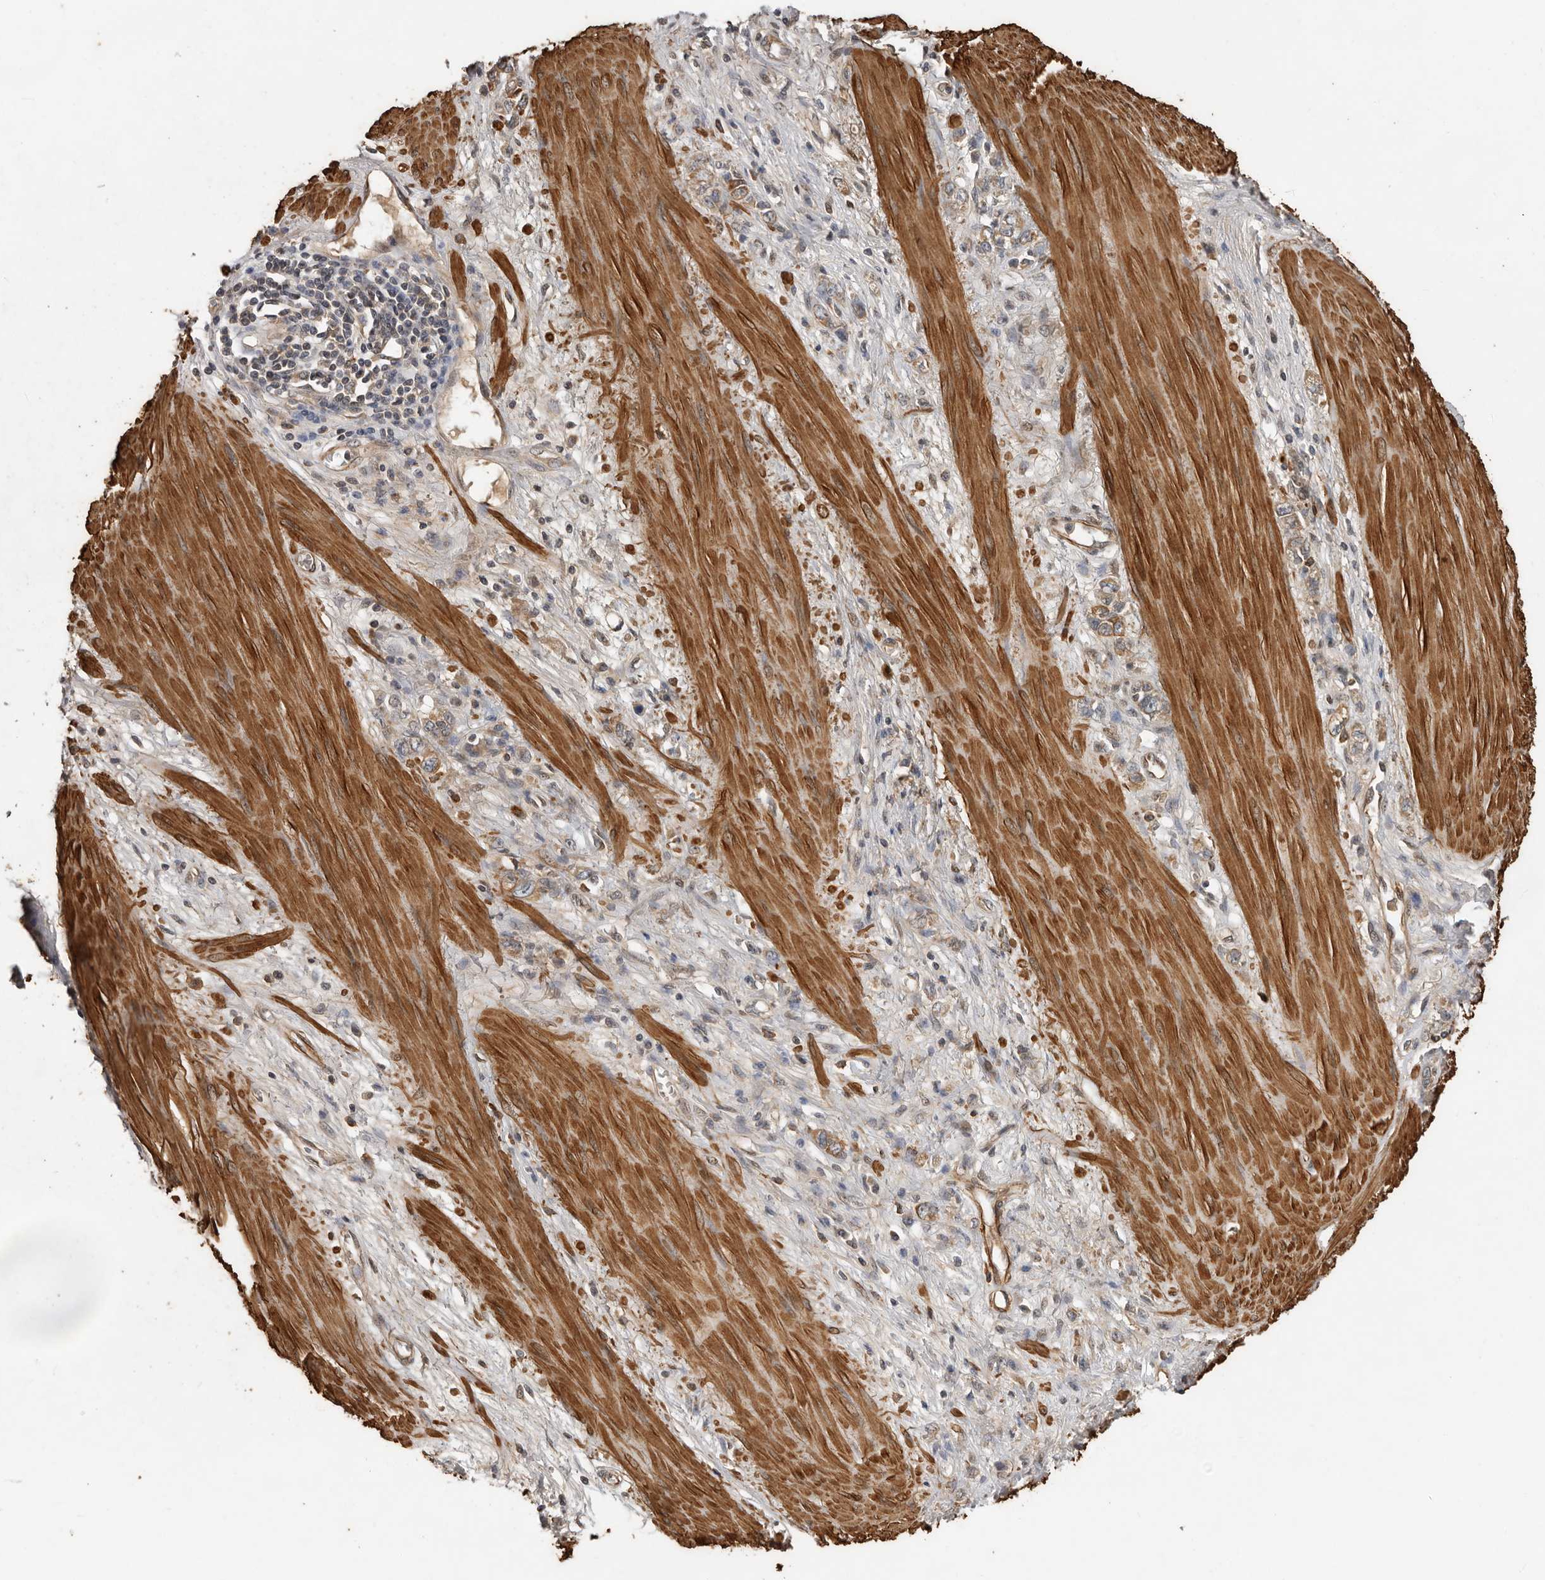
{"staining": {"intensity": "weak", "quantity": ">75%", "location": "cytoplasmic/membranous"}, "tissue": "stomach cancer", "cell_type": "Tumor cells", "image_type": "cancer", "snomed": [{"axis": "morphology", "description": "Adenocarcinoma, NOS"}, {"axis": "topography", "description": "Stomach"}], "caption": "A micrograph of human stomach cancer (adenocarcinoma) stained for a protein demonstrates weak cytoplasmic/membranous brown staining in tumor cells. (DAB IHC with brightfield microscopy, high magnification).", "gene": "RNF157", "patient": {"sex": "female", "age": 76}}